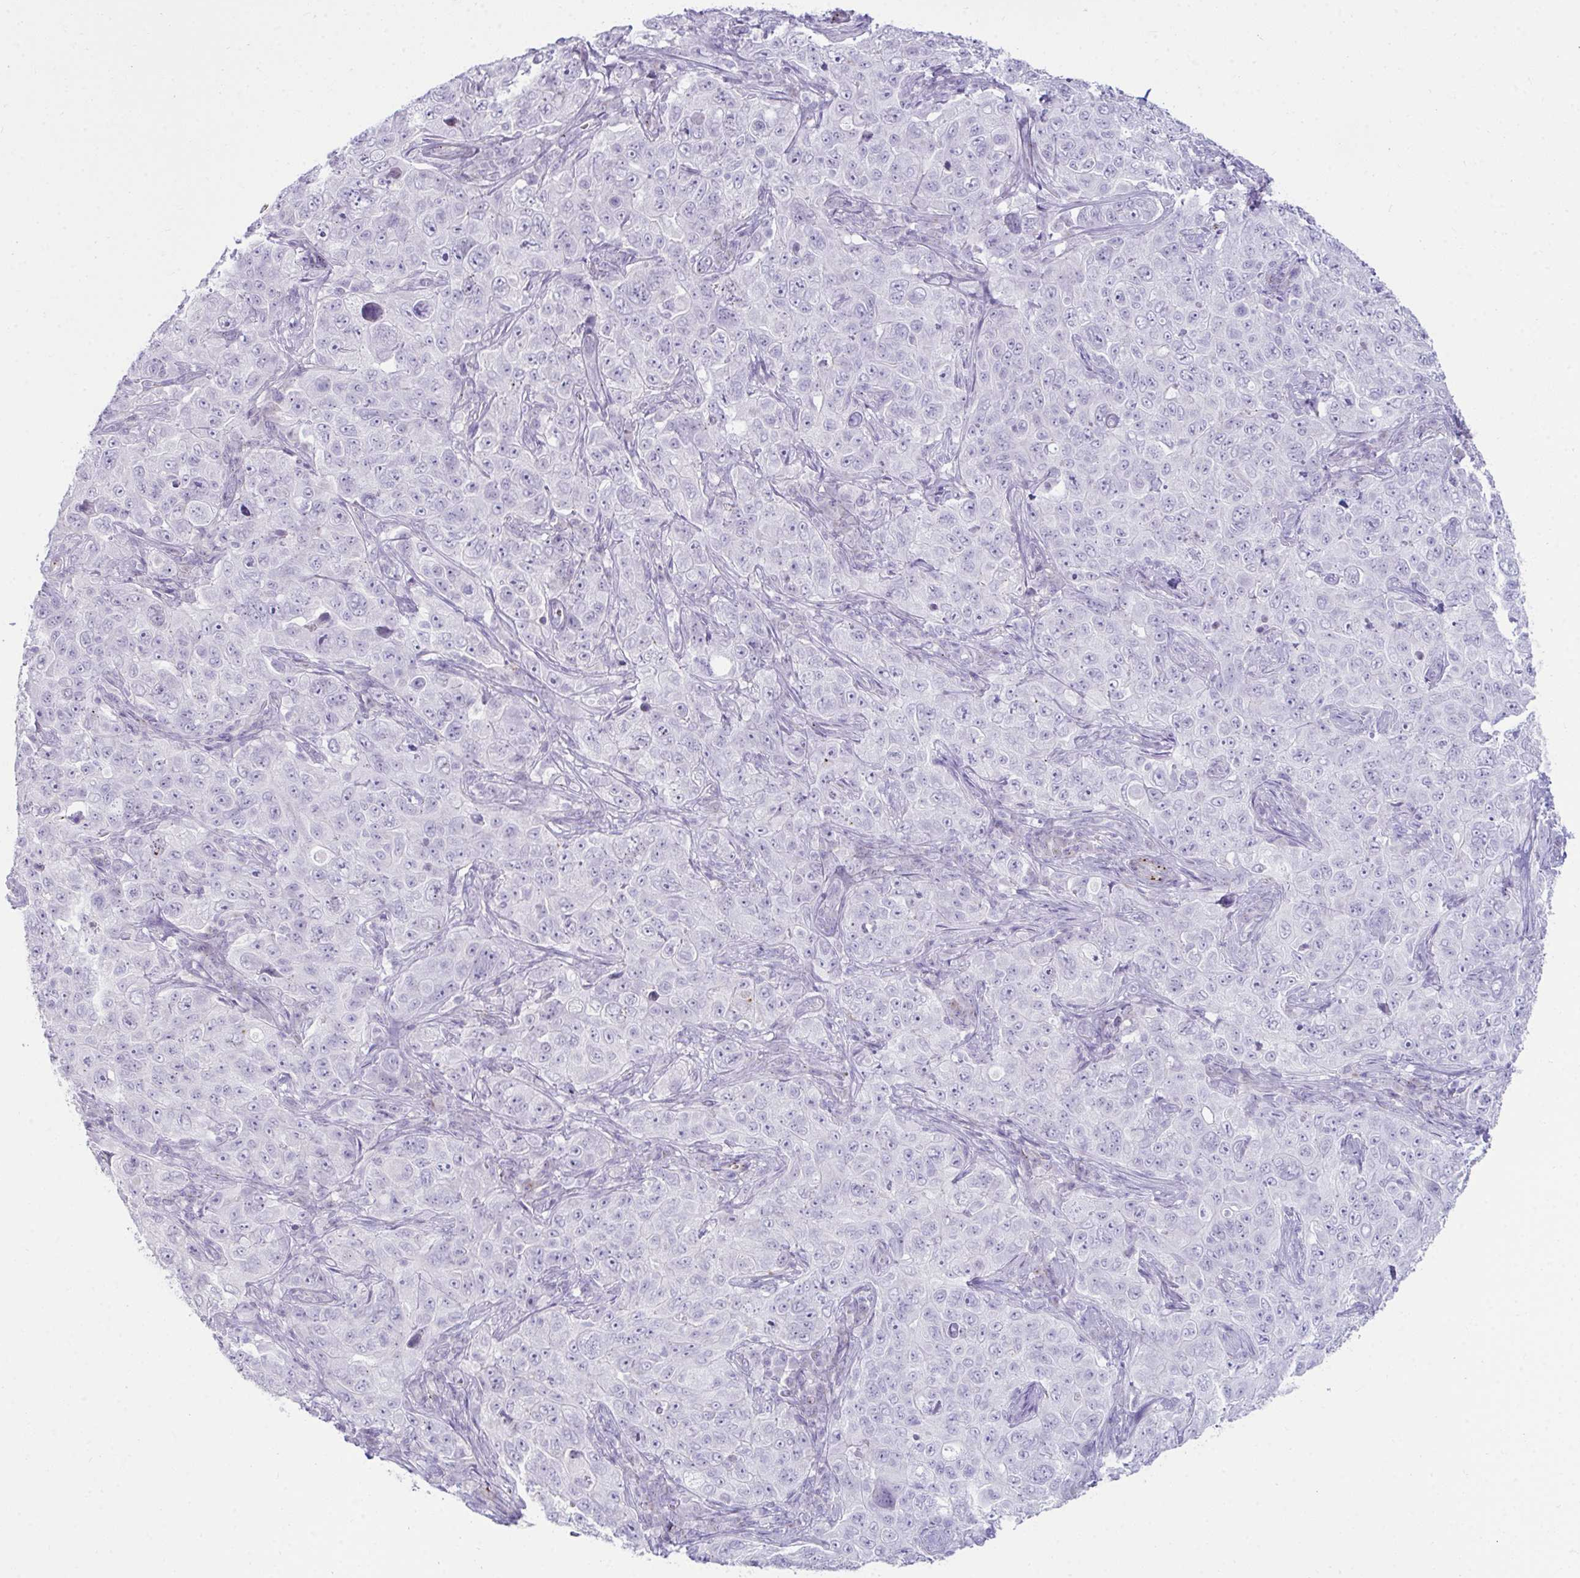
{"staining": {"intensity": "negative", "quantity": "none", "location": "none"}, "tissue": "pancreatic cancer", "cell_type": "Tumor cells", "image_type": "cancer", "snomed": [{"axis": "morphology", "description": "Adenocarcinoma, NOS"}, {"axis": "topography", "description": "Pancreas"}], "caption": "The immunohistochemistry (IHC) histopathology image has no significant expression in tumor cells of pancreatic cancer (adenocarcinoma) tissue.", "gene": "UBL3", "patient": {"sex": "male", "age": 68}}